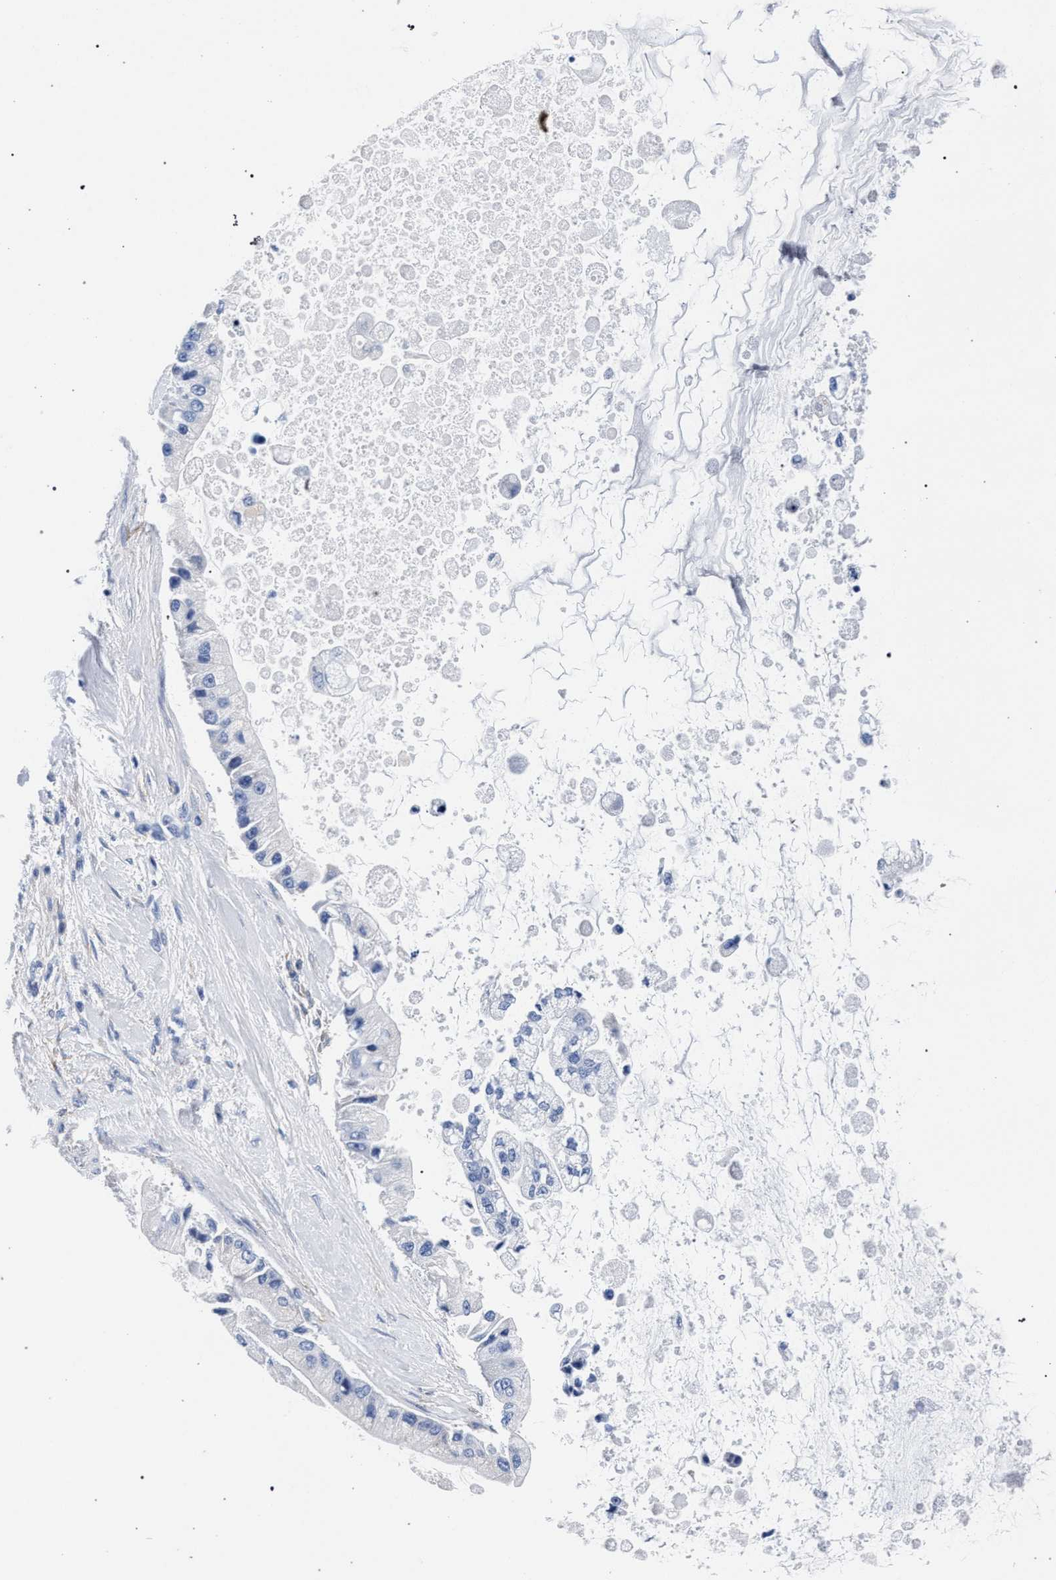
{"staining": {"intensity": "negative", "quantity": "none", "location": "none"}, "tissue": "liver cancer", "cell_type": "Tumor cells", "image_type": "cancer", "snomed": [{"axis": "morphology", "description": "Cholangiocarcinoma"}, {"axis": "topography", "description": "Liver"}], "caption": "Liver cancer (cholangiocarcinoma) was stained to show a protein in brown. There is no significant positivity in tumor cells.", "gene": "AKAP4", "patient": {"sex": "male", "age": 50}}